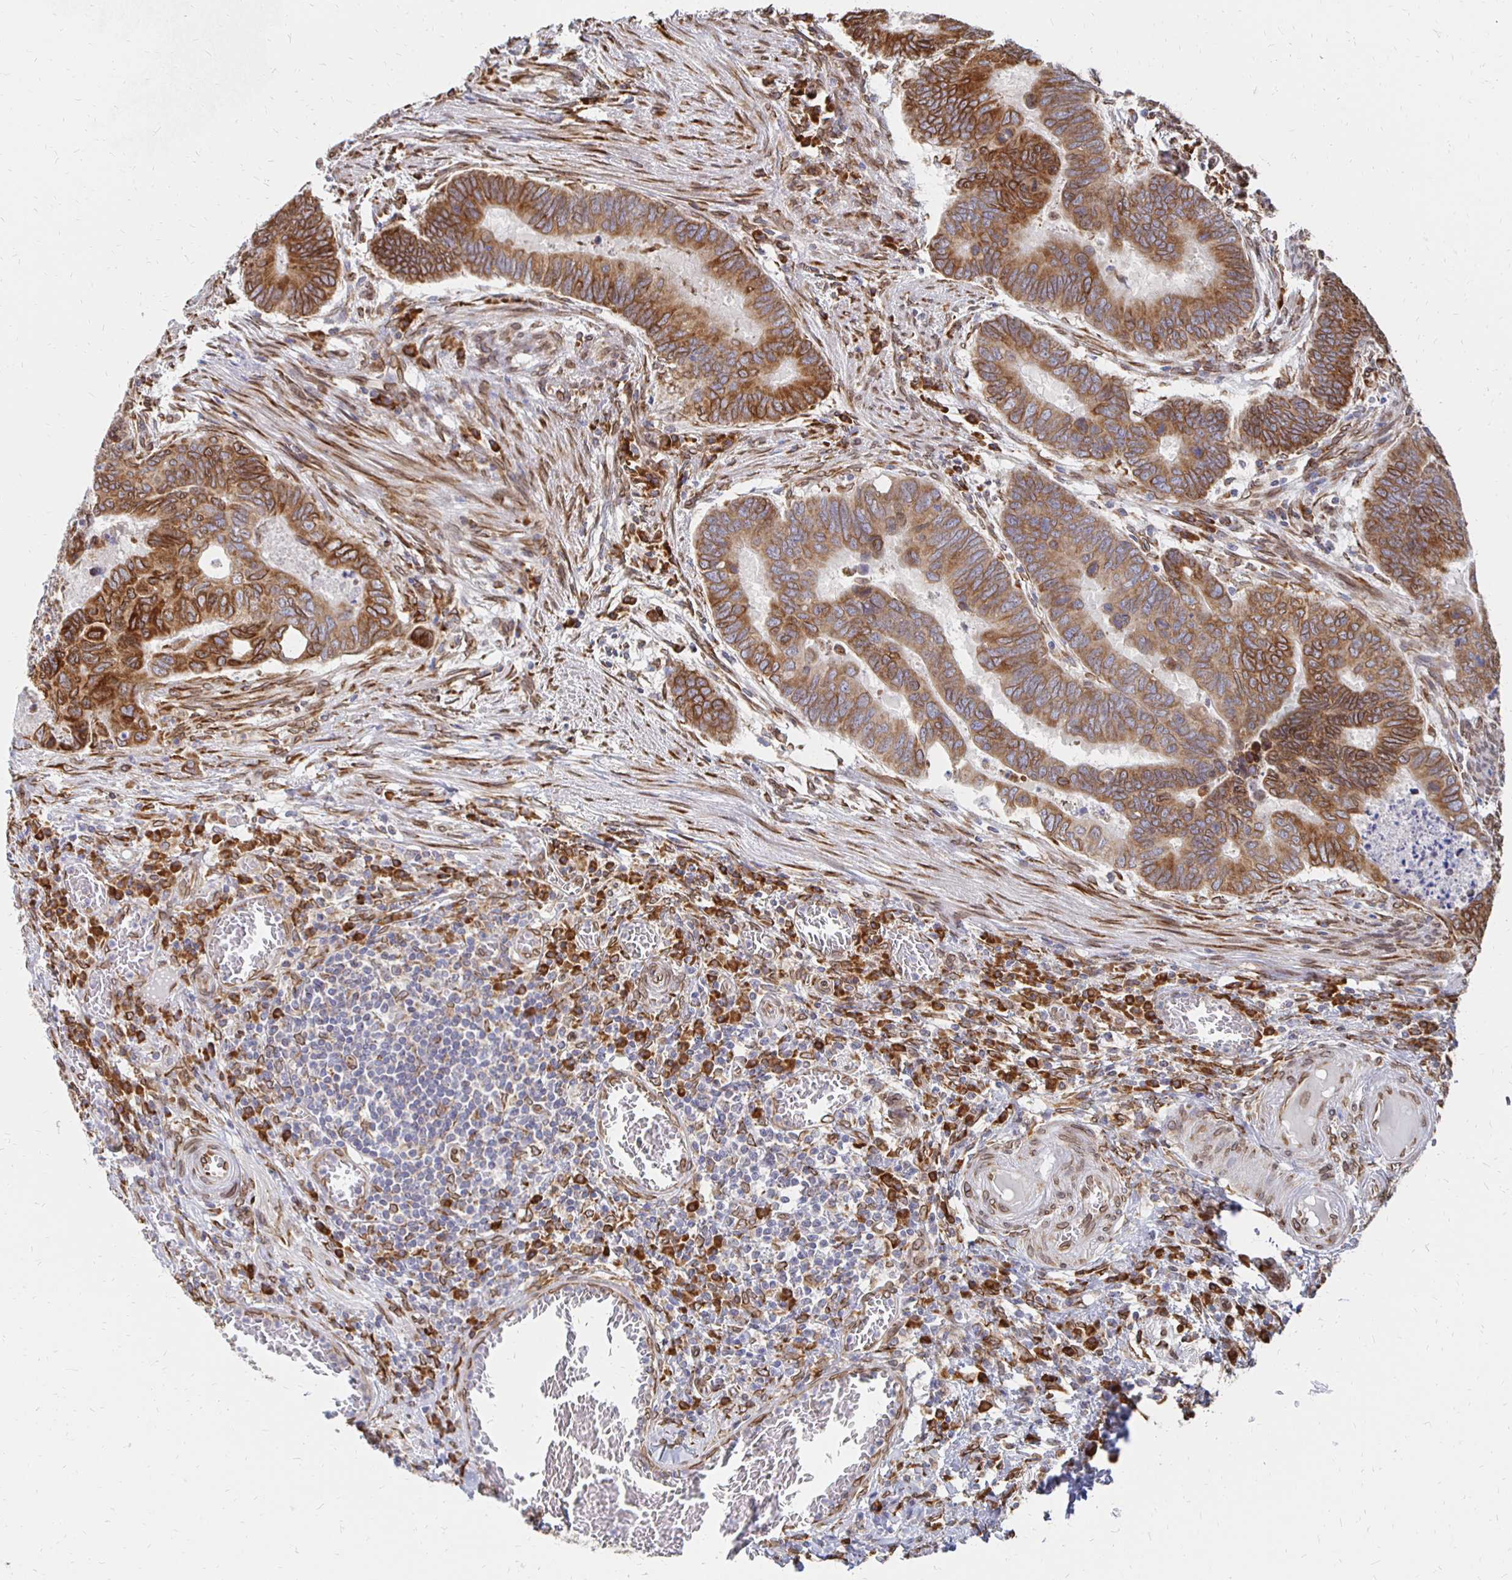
{"staining": {"intensity": "strong", "quantity": ">75%", "location": "cytoplasmic/membranous,nuclear"}, "tissue": "colorectal cancer", "cell_type": "Tumor cells", "image_type": "cancer", "snomed": [{"axis": "morphology", "description": "Adenocarcinoma, NOS"}, {"axis": "topography", "description": "Colon"}], "caption": "Colorectal cancer stained for a protein (brown) displays strong cytoplasmic/membranous and nuclear positive staining in approximately >75% of tumor cells.", "gene": "PELI3", "patient": {"sex": "male", "age": 62}}